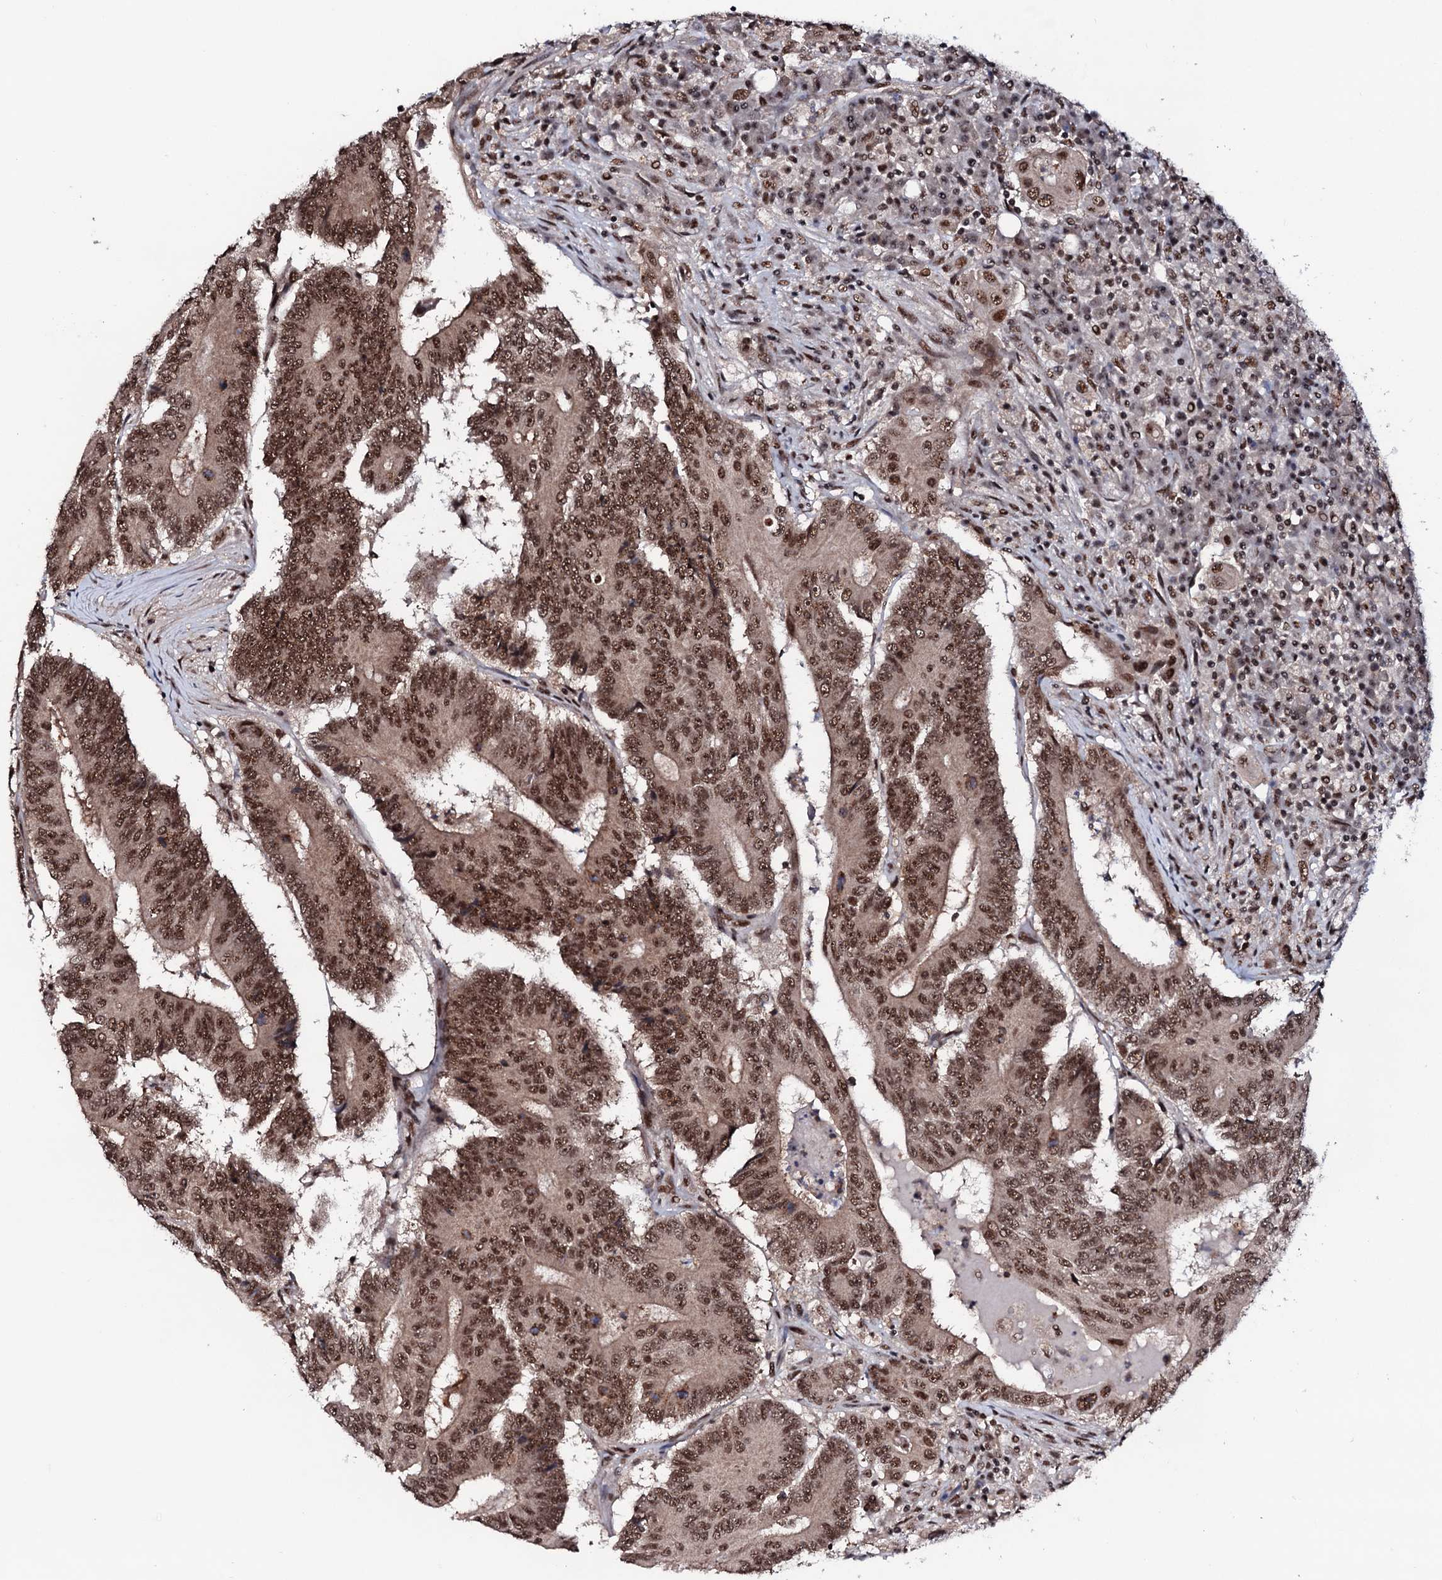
{"staining": {"intensity": "moderate", "quantity": ">75%", "location": "cytoplasmic/membranous,nuclear"}, "tissue": "colorectal cancer", "cell_type": "Tumor cells", "image_type": "cancer", "snomed": [{"axis": "morphology", "description": "Adenocarcinoma, NOS"}, {"axis": "topography", "description": "Colon"}], "caption": "A histopathology image of human colorectal cancer stained for a protein reveals moderate cytoplasmic/membranous and nuclear brown staining in tumor cells.", "gene": "PRPF18", "patient": {"sex": "male", "age": 83}}